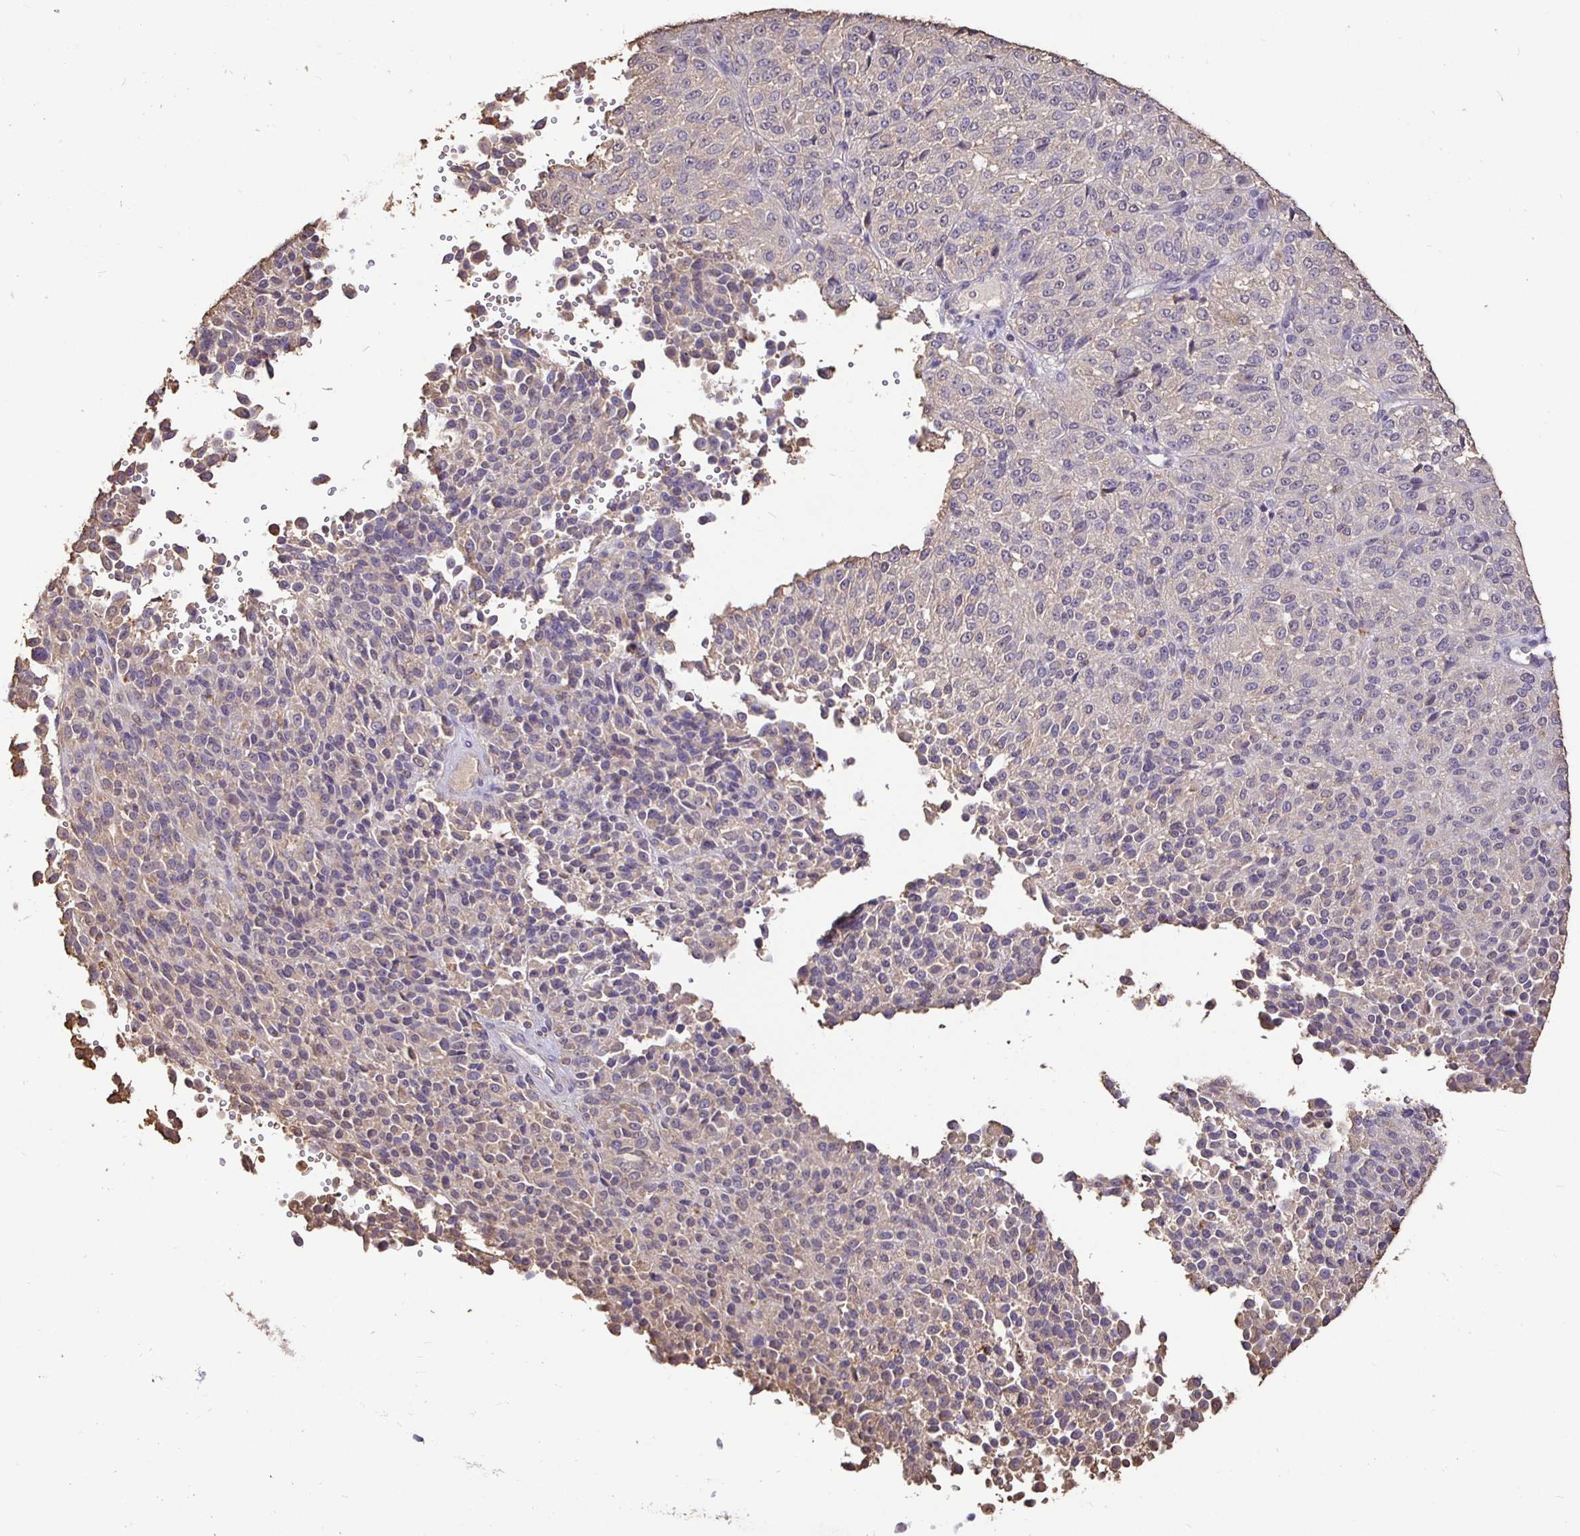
{"staining": {"intensity": "negative", "quantity": "none", "location": "none"}, "tissue": "melanoma", "cell_type": "Tumor cells", "image_type": "cancer", "snomed": [{"axis": "morphology", "description": "Malignant melanoma, Metastatic site"}, {"axis": "topography", "description": "Brain"}], "caption": "DAB immunohistochemical staining of malignant melanoma (metastatic site) displays no significant positivity in tumor cells.", "gene": "MAPK8IP3", "patient": {"sex": "female", "age": 56}}